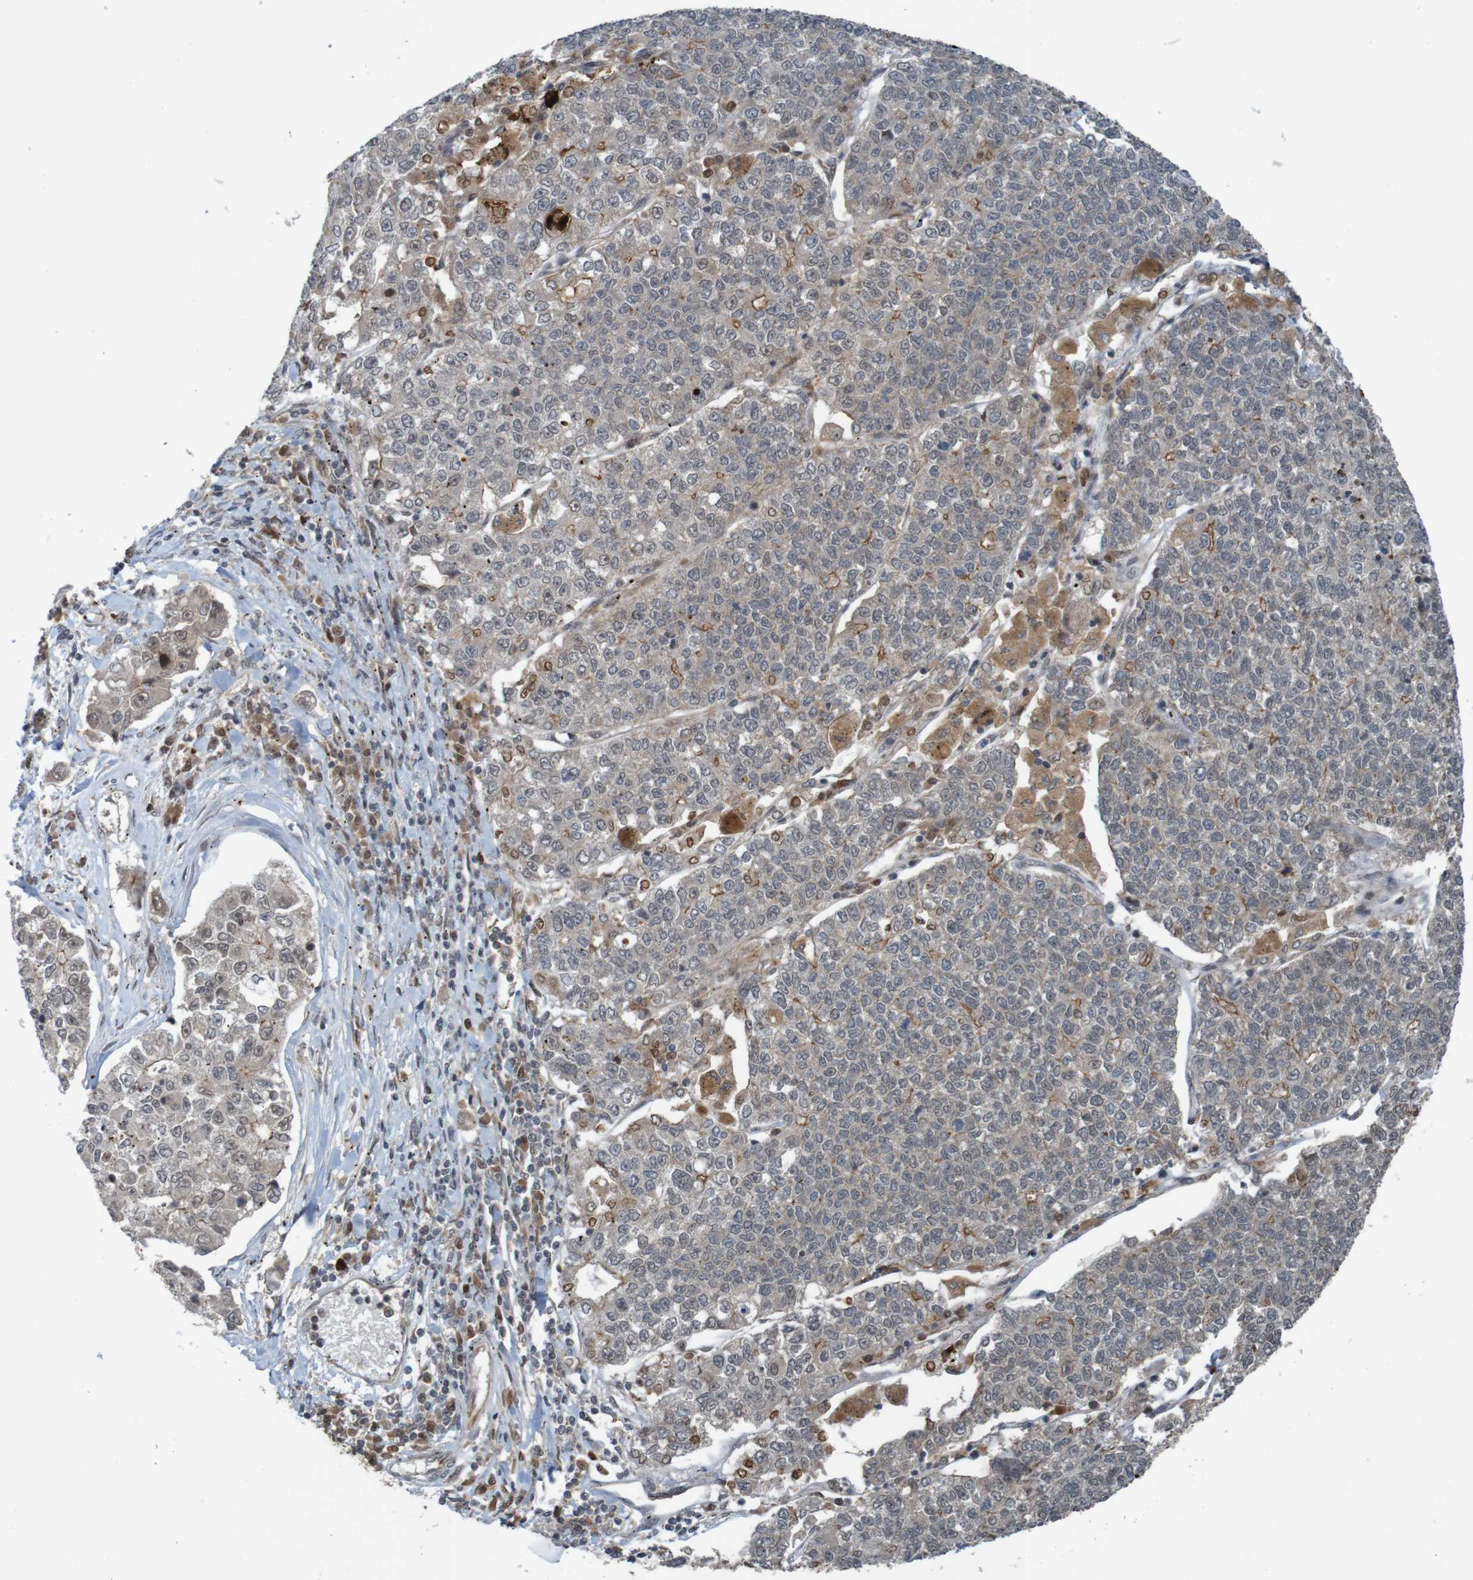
{"staining": {"intensity": "moderate", "quantity": "<25%", "location": "cytoplasmic/membranous"}, "tissue": "lung cancer", "cell_type": "Tumor cells", "image_type": "cancer", "snomed": [{"axis": "morphology", "description": "Adenocarcinoma, NOS"}, {"axis": "topography", "description": "Lung"}], "caption": "Brown immunohistochemical staining in human lung cancer displays moderate cytoplasmic/membranous positivity in approximately <25% of tumor cells. (DAB IHC, brown staining for protein, blue staining for nuclei).", "gene": "ARHGEF11", "patient": {"sex": "male", "age": 49}}